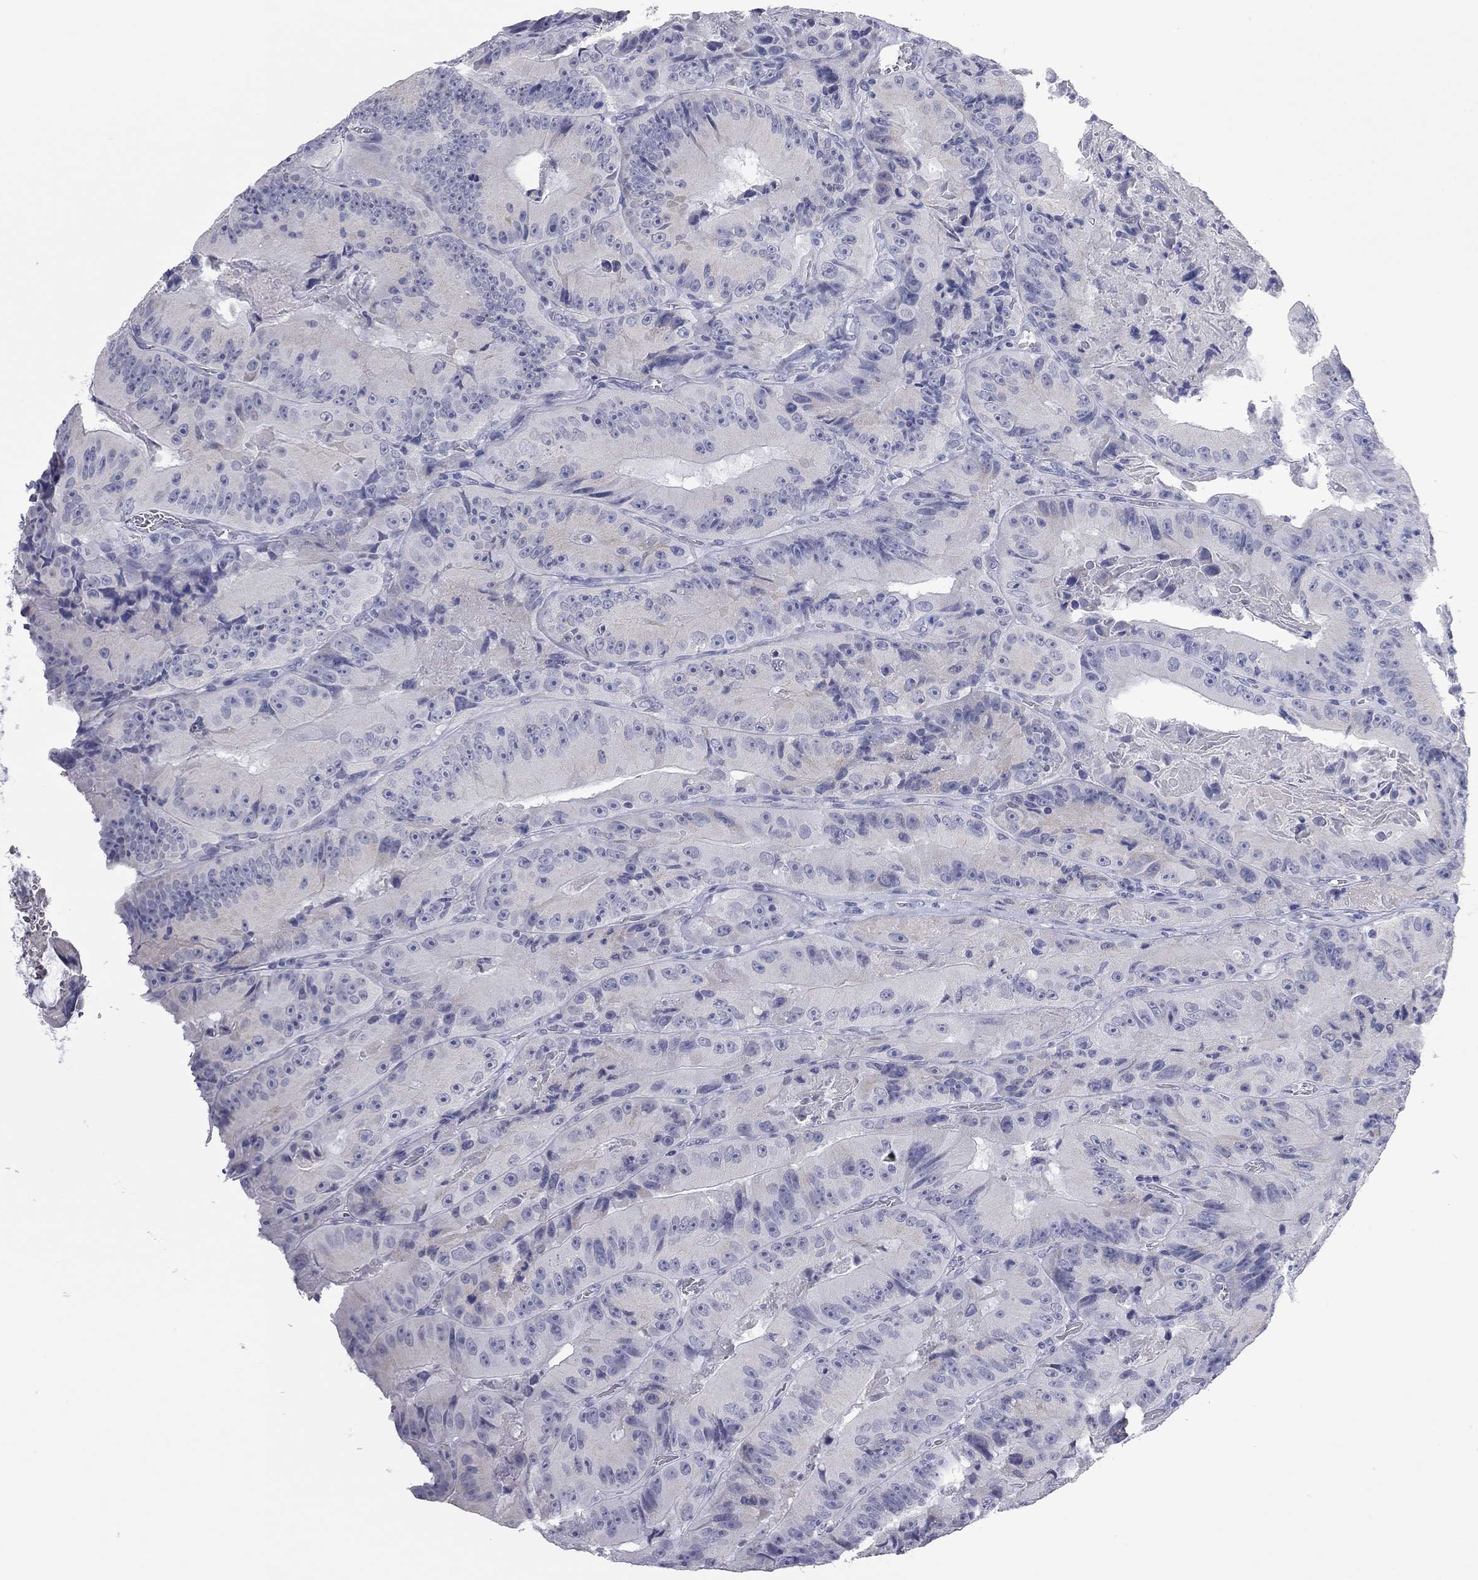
{"staining": {"intensity": "negative", "quantity": "none", "location": "none"}, "tissue": "colorectal cancer", "cell_type": "Tumor cells", "image_type": "cancer", "snomed": [{"axis": "morphology", "description": "Adenocarcinoma, NOS"}, {"axis": "topography", "description": "Colon"}], "caption": "Tumor cells show no significant protein expression in colorectal cancer (adenocarcinoma). (DAB (3,3'-diaminobenzidine) immunohistochemistry with hematoxylin counter stain).", "gene": "AK8", "patient": {"sex": "female", "age": 86}}